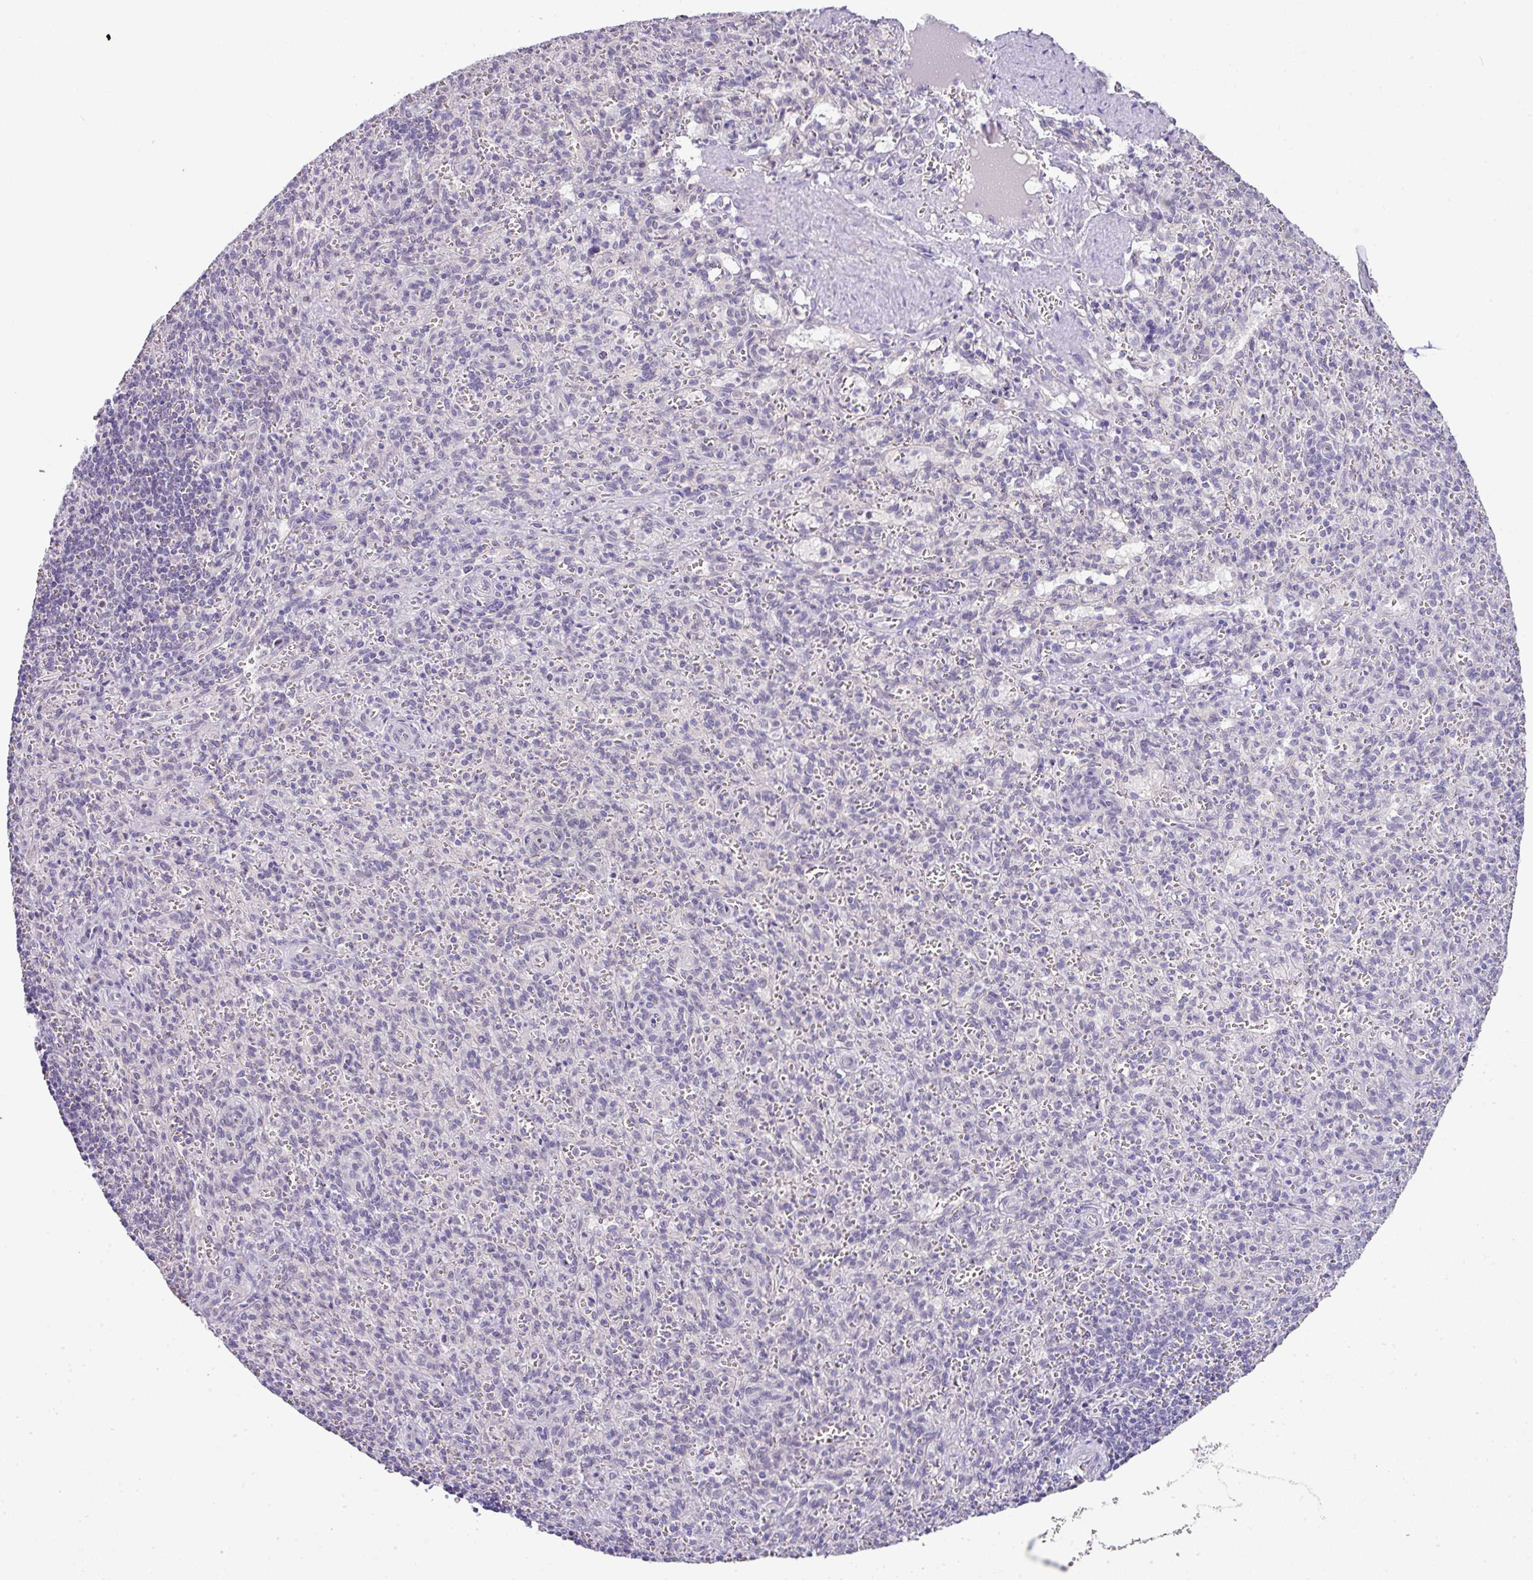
{"staining": {"intensity": "negative", "quantity": "none", "location": "none"}, "tissue": "spleen", "cell_type": "Cells in red pulp", "image_type": "normal", "snomed": [{"axis": "morphology", "description": "Normal tissue, NOS"}, {"axis": "topography", "description": "Spleen"}], "caption": "Micrograph shows no significant protein staining in cells in red pulp of benign spleen.", "gene": "GCG", "patient": {"sex": "female", "age": 26}}